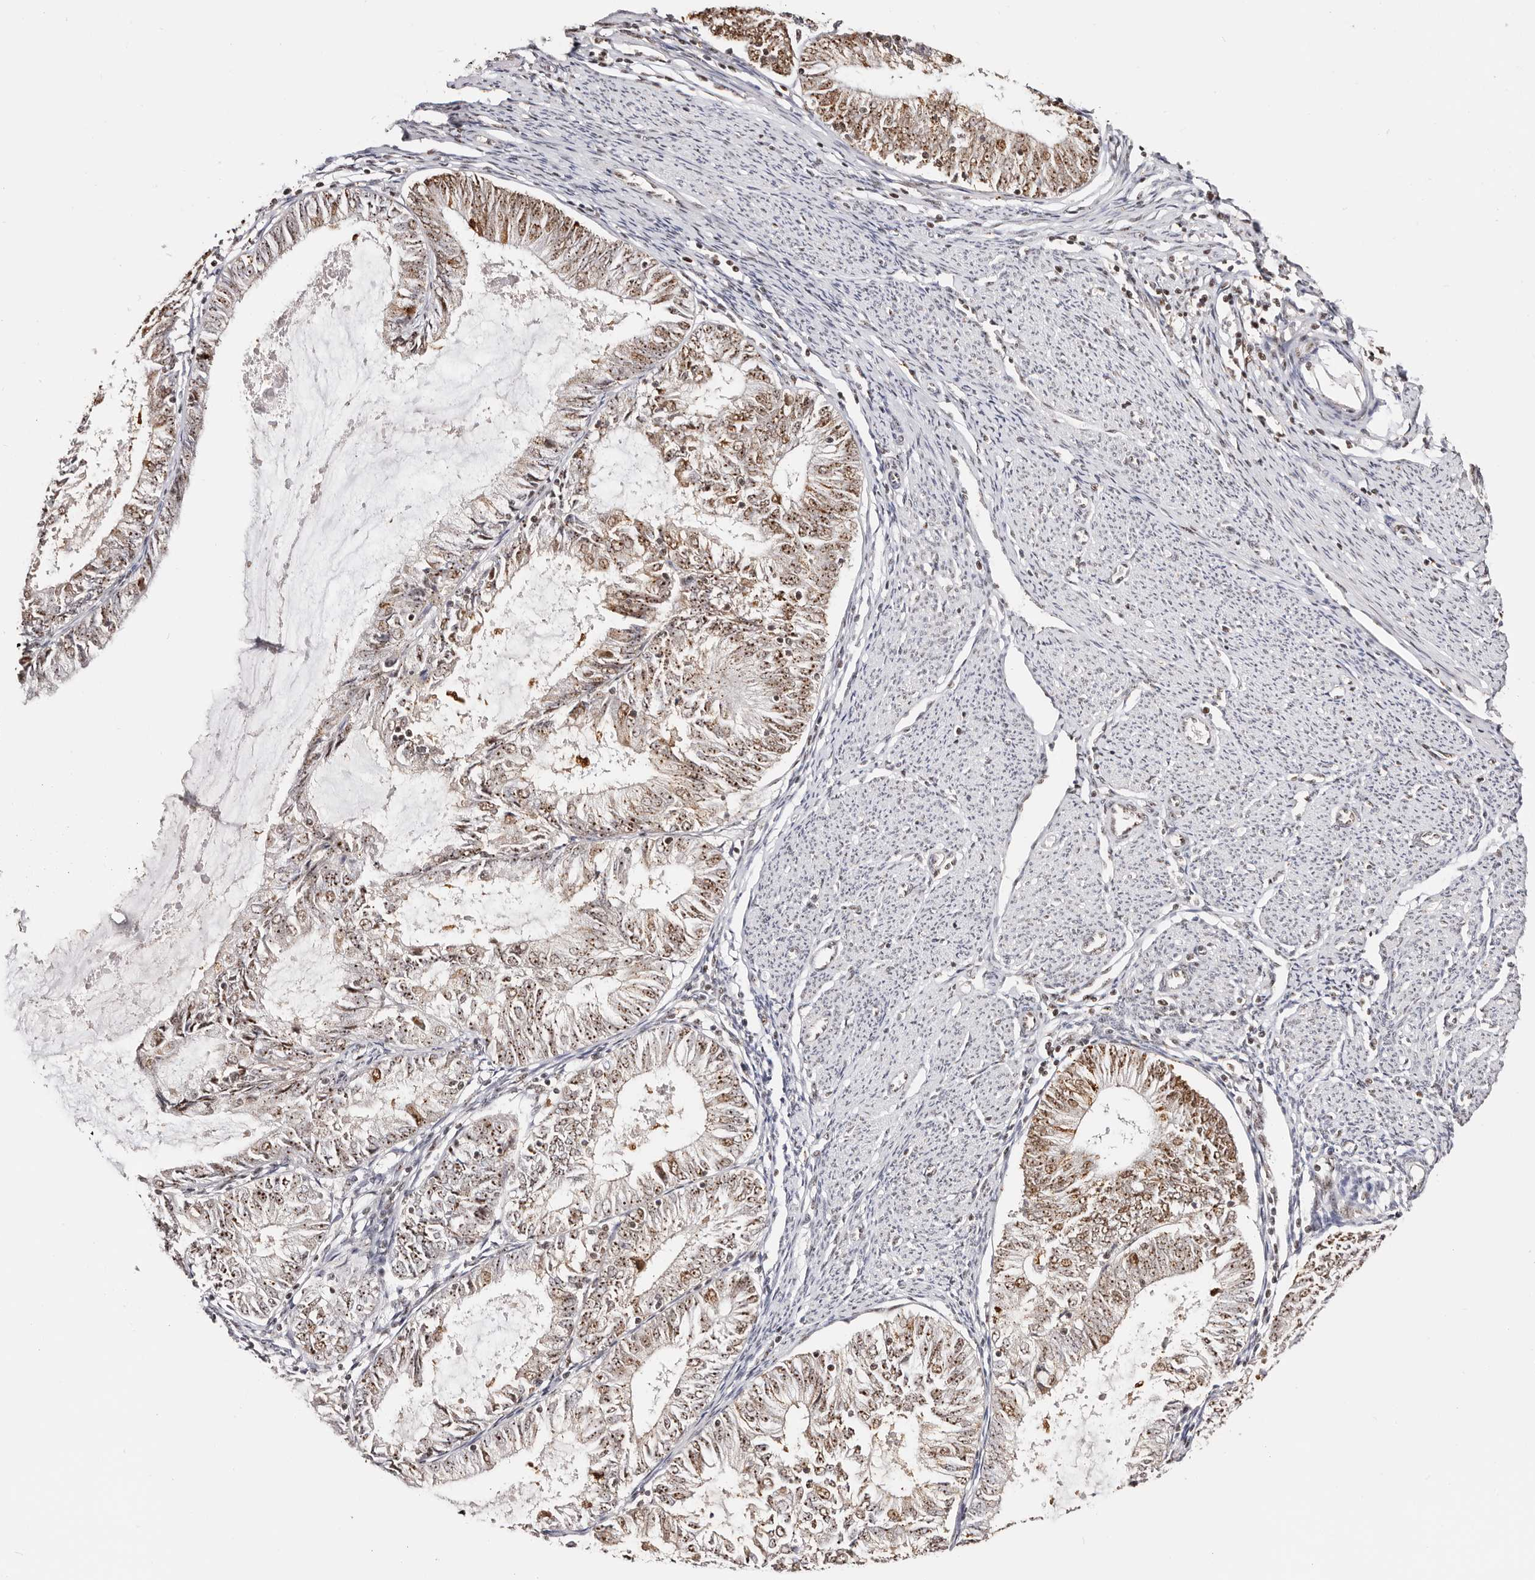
{"staining": {"intensity": "moderate", "quantity": ">75%", "location": "nuclear"}, "tissue": "endometrial cancer", "cell_type": "Tumor cells", "image_type": "cancer", "snomed": [{"axis": "morphology", "description": "Adenocarcinoma, NOS"}, {"axis": "topography", "description": "Endometrium"}], "caption": "Immunohistochemical staining of human endometrial adenocarcinoma displays medium levels of moderate nuclear protein positivity in approximately >75% of tumor cells.", "gene": "IQGAP3", "patient": {"sex": "female", "age": 57}}